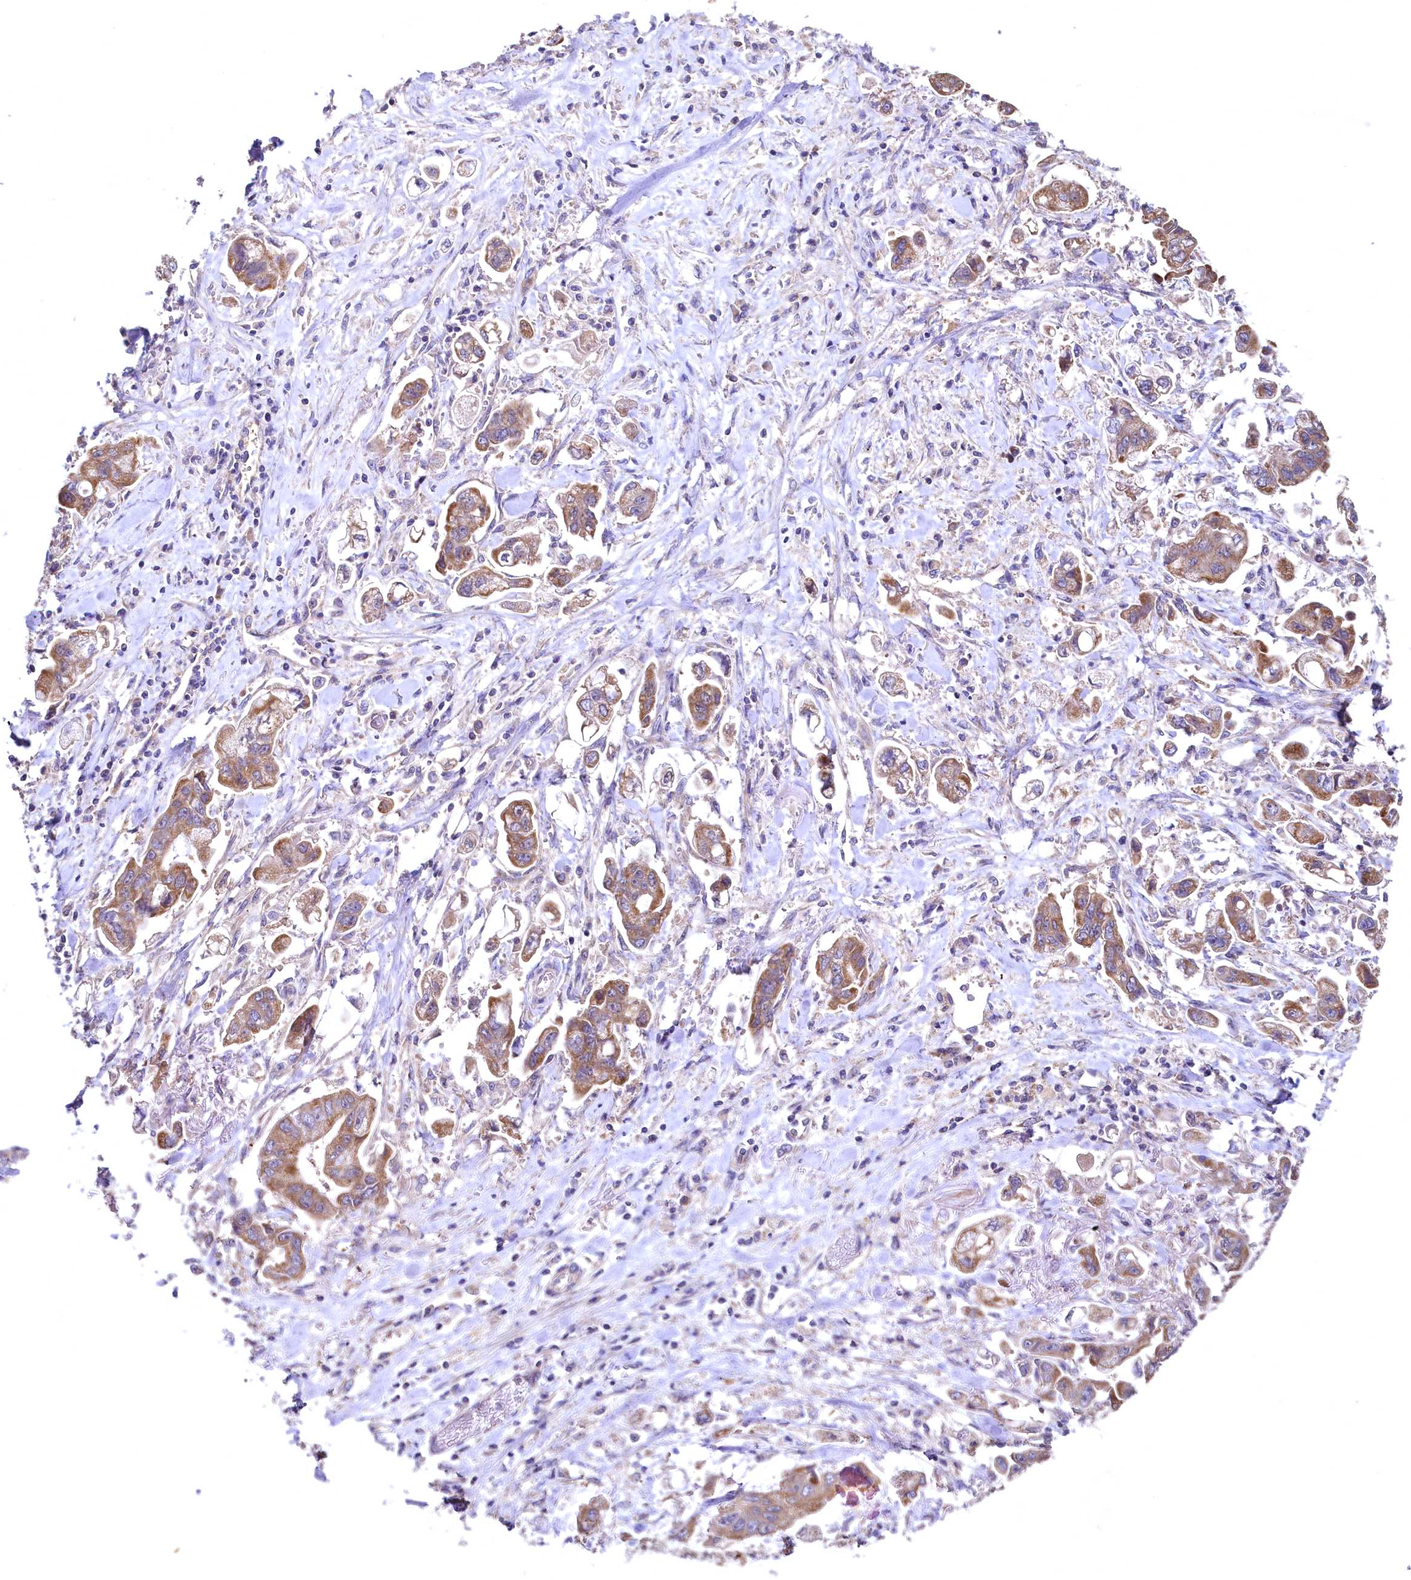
{"staining": {"intensity": "moderate", "quantity": ">75%", "location": "cytoplasmic/membranous"}, "tissue": "stomach cancer", "cell_type": "Tumor cells", "image_type": "cancer", "snomed": [{"axis": "morphology", "description": "Adenocarcinoma, NOS"}, {"axis": "topography", "description": "Stomach"}], "caption": "A brown stain labels moderate cytoplasmic/membranous staining of a protein in stomach adenocarcinoma tumor cells.", "gene": "MRPL57", "patient": {"sex": "male", "age": 62}}